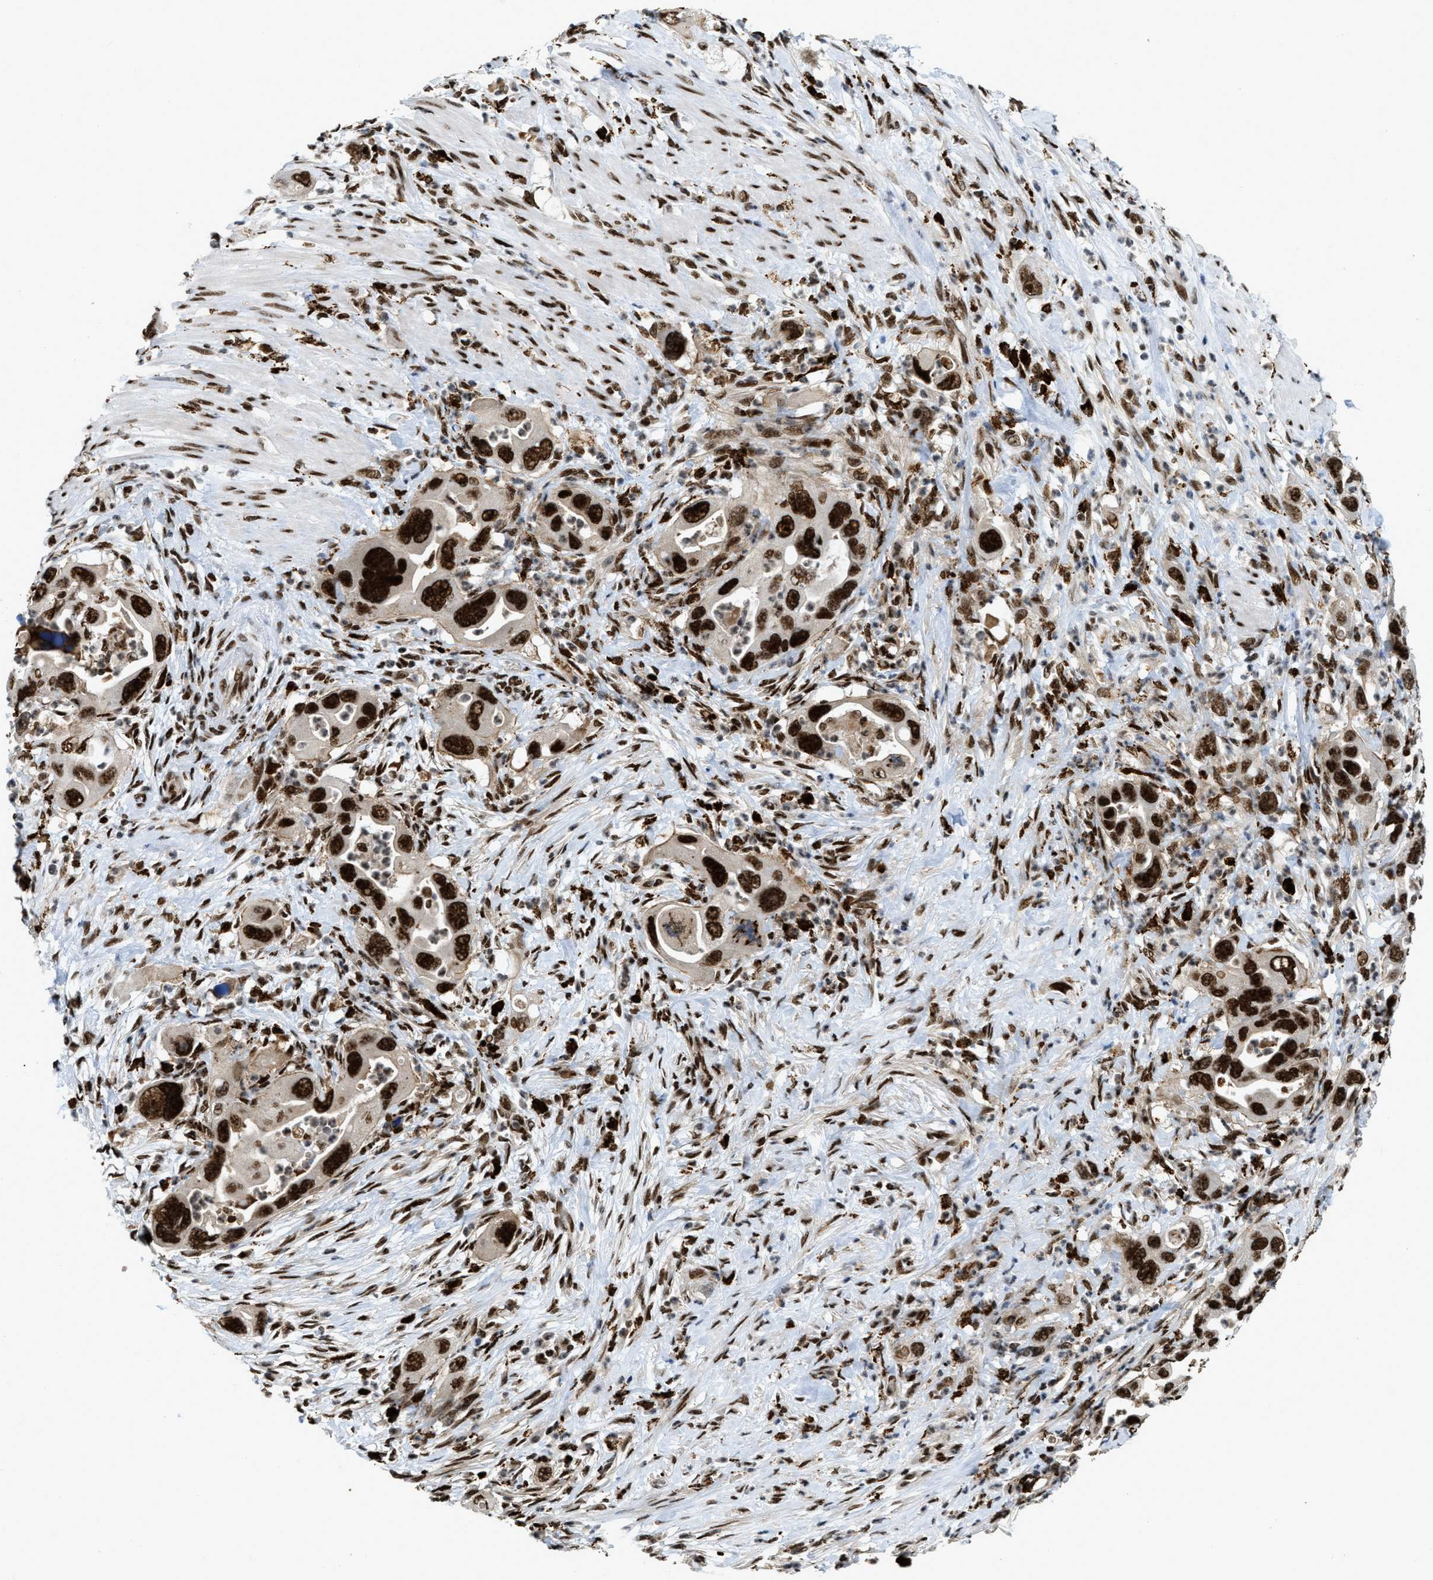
{"staining": {"intensity": "strong", "quantity": ">75%", "location": "nuclear"}, "tissue": "pancreatic cancer", "cell_type": "Tumor cells", "image_type": "cancer", "snomed": [{"axis": "morphology", "description": "Adenocarcinoma, NOS"}, {"axis": "topography", "description": "Pancreas"}], "caption": "Strong nuclear positivity for a protein is appreciated in about >75% of tumor cells of pancreatic adenocarcinoma using immunohistochemistry (IHC).", "gene": "NUMA1", "patient": {"sex": "female", "age": 70}}